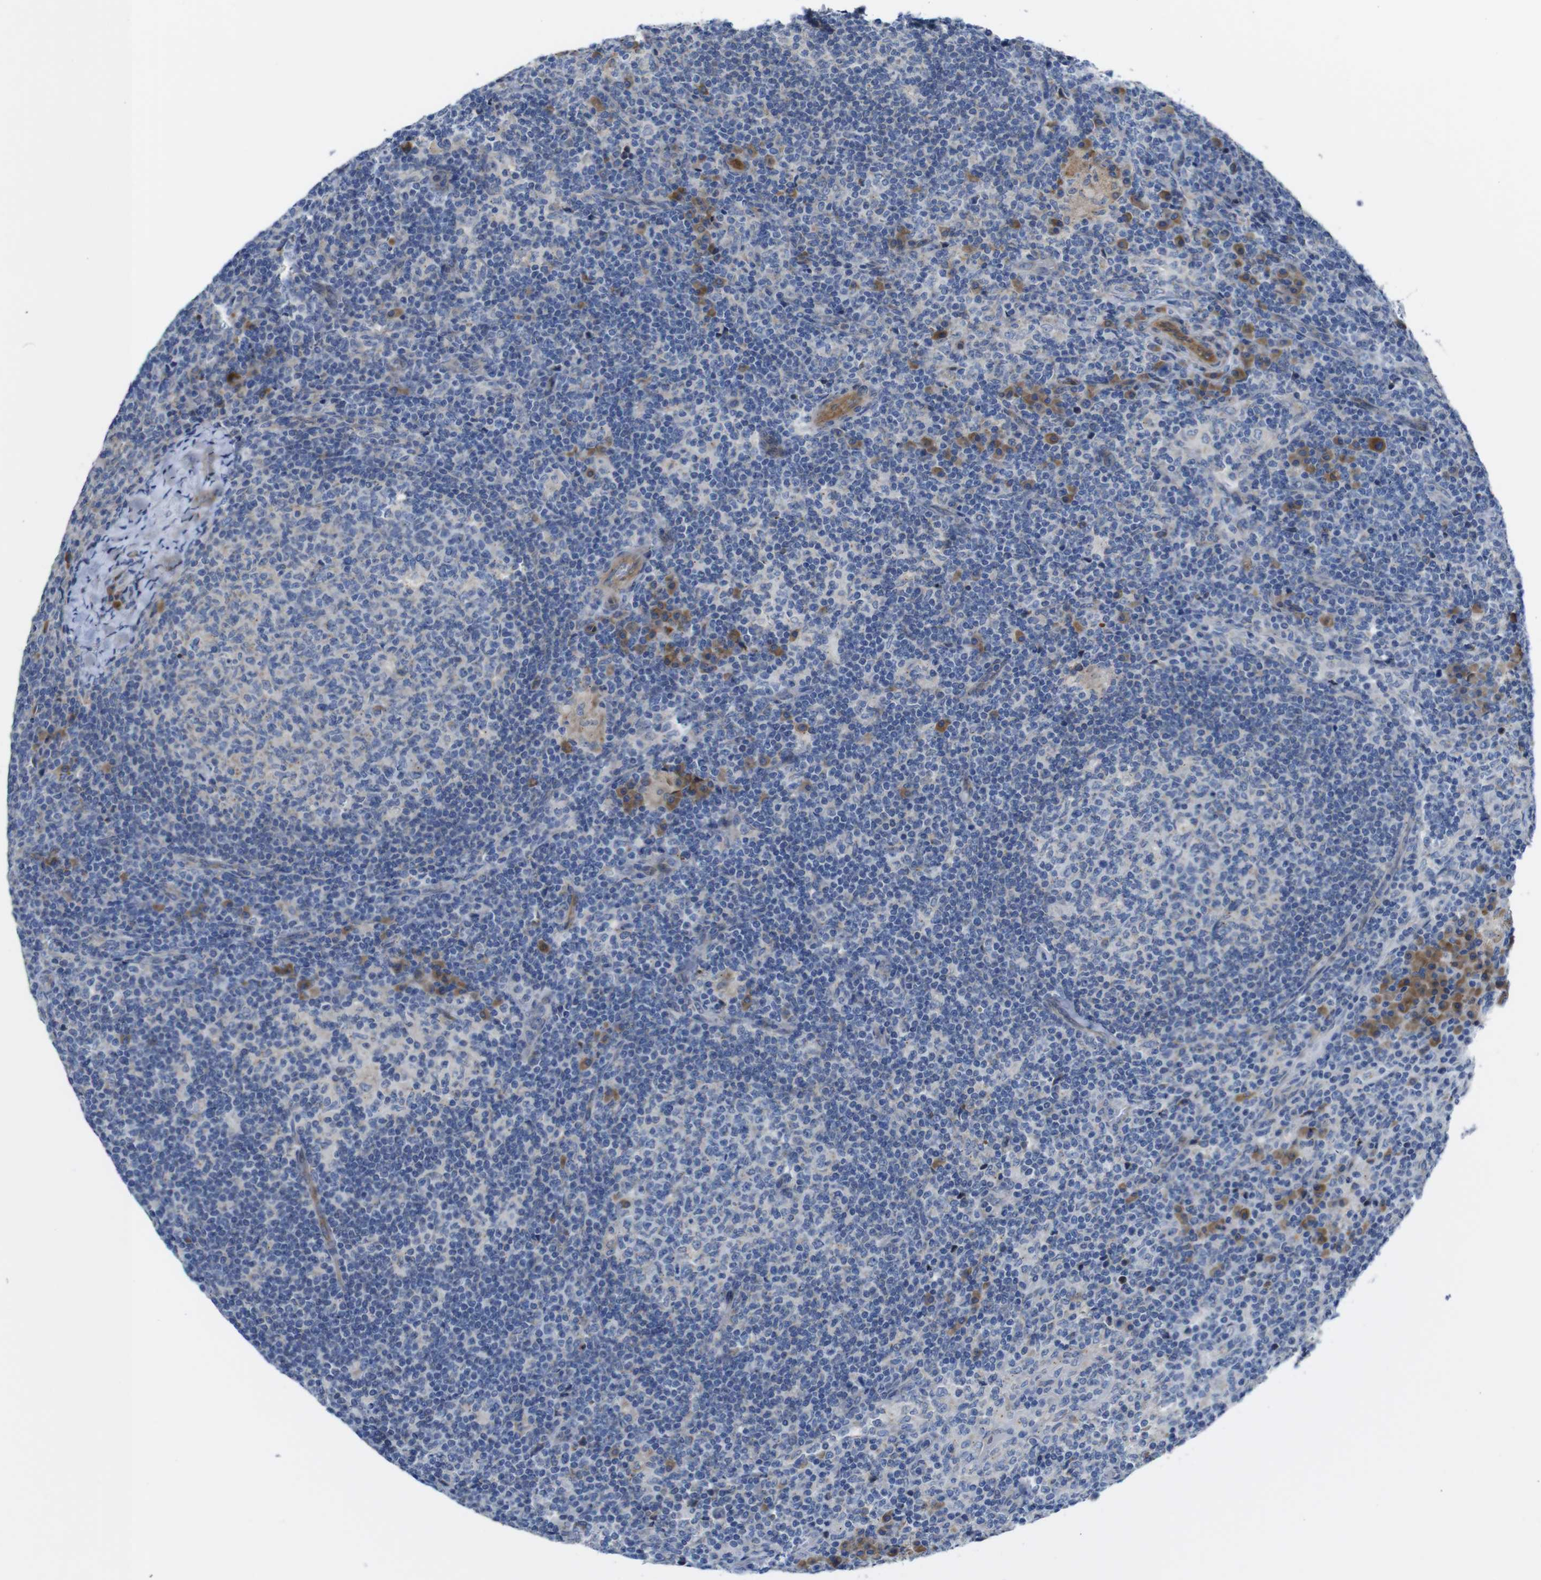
{"staining": {"intensity": "negative", "quantity": "none", "location": "none"}, "tissue": "lymph node", "cell_type": "Germinal center cells", "image_type": "normal", "snomed": [{"axis": "morphology", "description": "Normal tissue, NOS"}, {"axis": "morphology", "description": "Inflammation, NOS"}, {"axis": "topography", "description": "Lymph node"}], "caption": "A histopathology image of lymph node stained for a protein exhibits no brown staining in germinal center cells. (DAB IHC, high magnification).", "gene": "DDRGK1", "patient": {"sex": "male", "age": 55}}